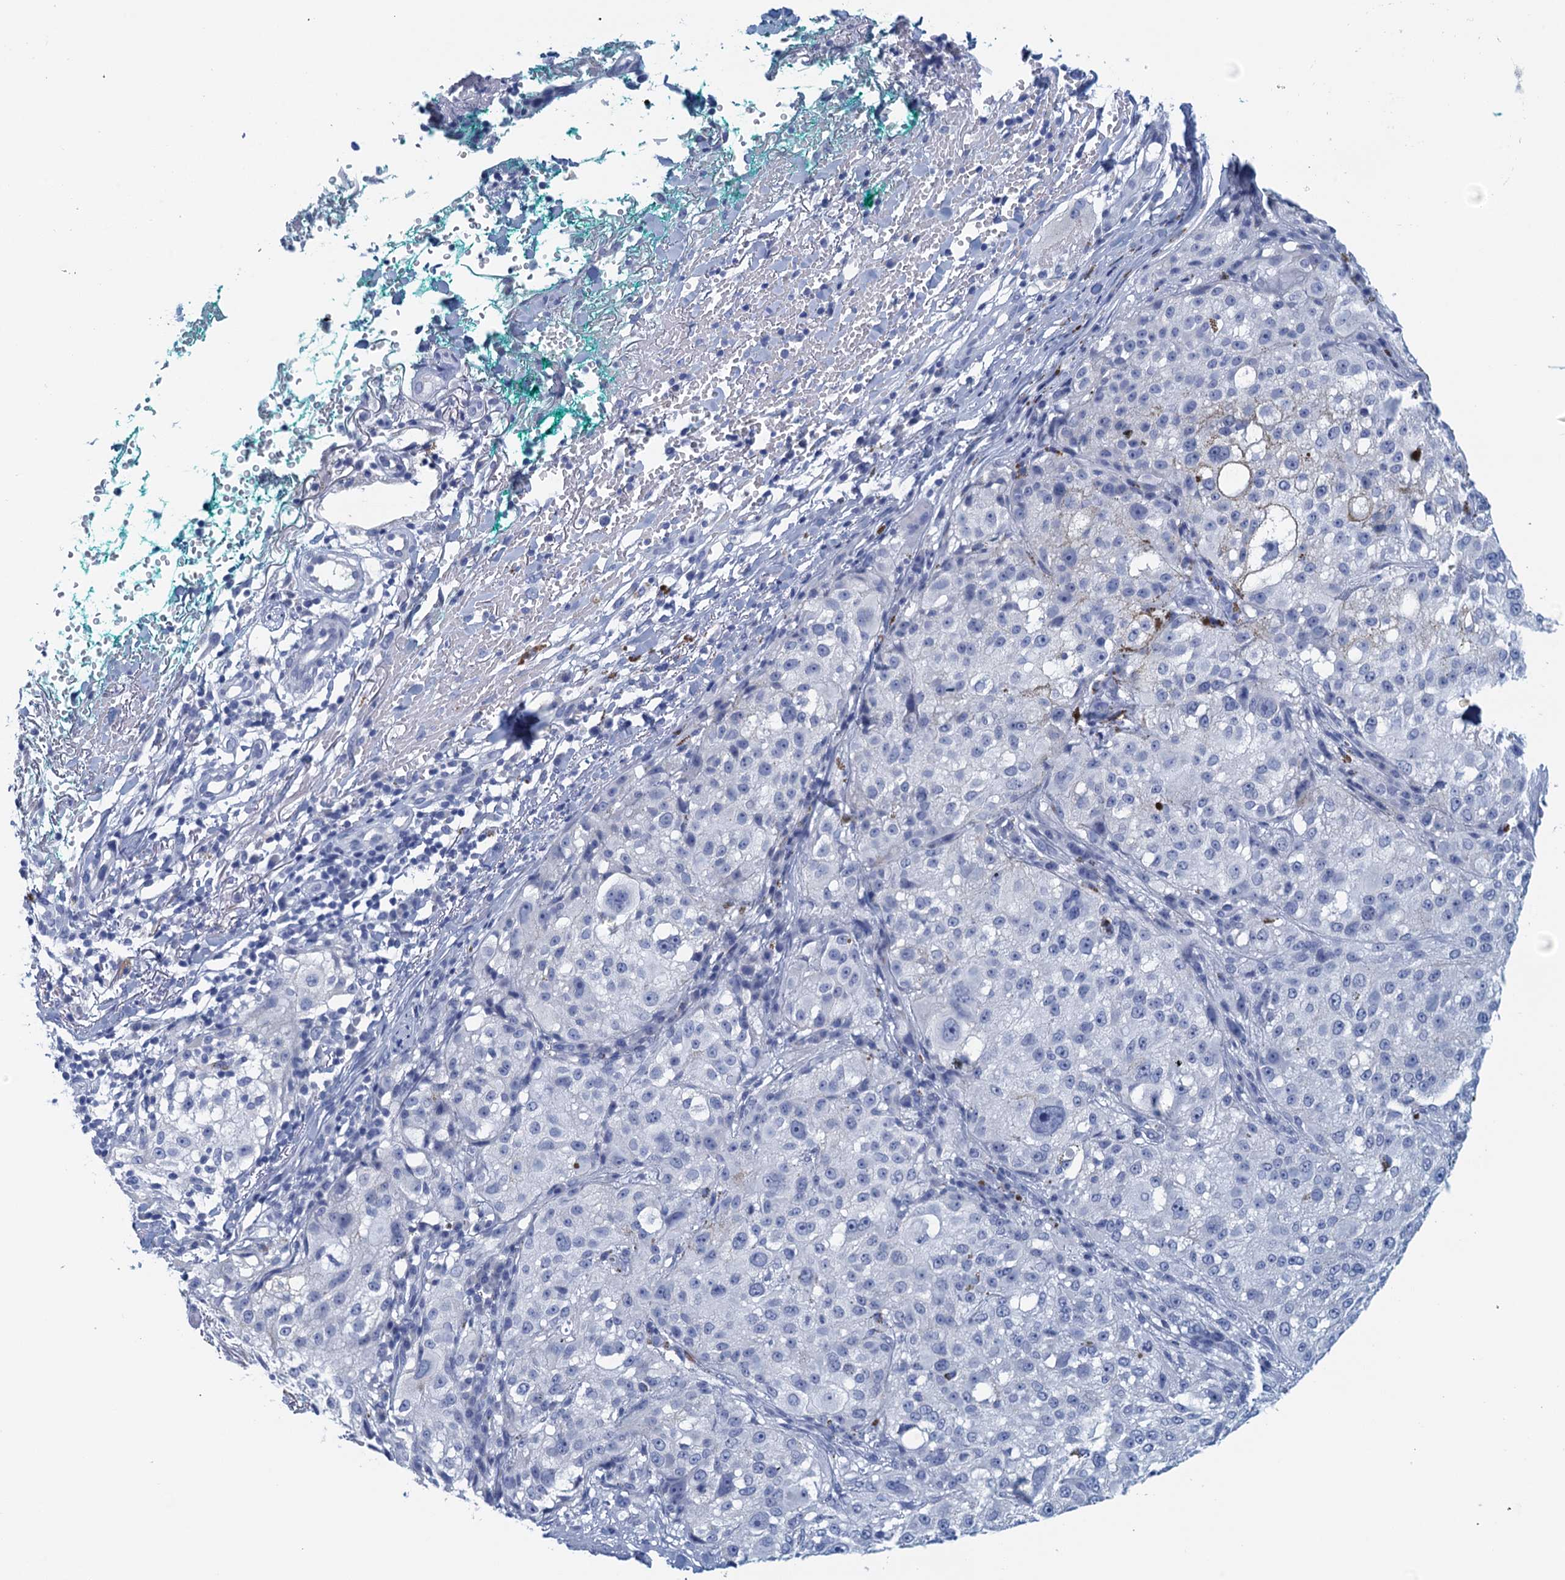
{"staining": {"intensity": "negative", "quantity": "none", "location": "none"}, "tissue": "melanoma", "cell_type": "Tumor cells", "image_type": "cancer", "snomed": [{"axis": "morphology", "description": "Necrosis, NOS"}, {"axis": "morphology", "description": "Malignant melanoma, NOS"}, {"axis": "topography", "description": "Skin"}], "caption": "Tumor cells are negative for brown protein staining in melanoma. The staining was performed using DAB (3,3'-diaminobenzidine) to visualize the protein expression in brown, while the nuclei were stained in blue with hematoxylin (Magnification: 20x).", "gene": "CYP51A1", "patient": {"sex": "female", "age": 87}}